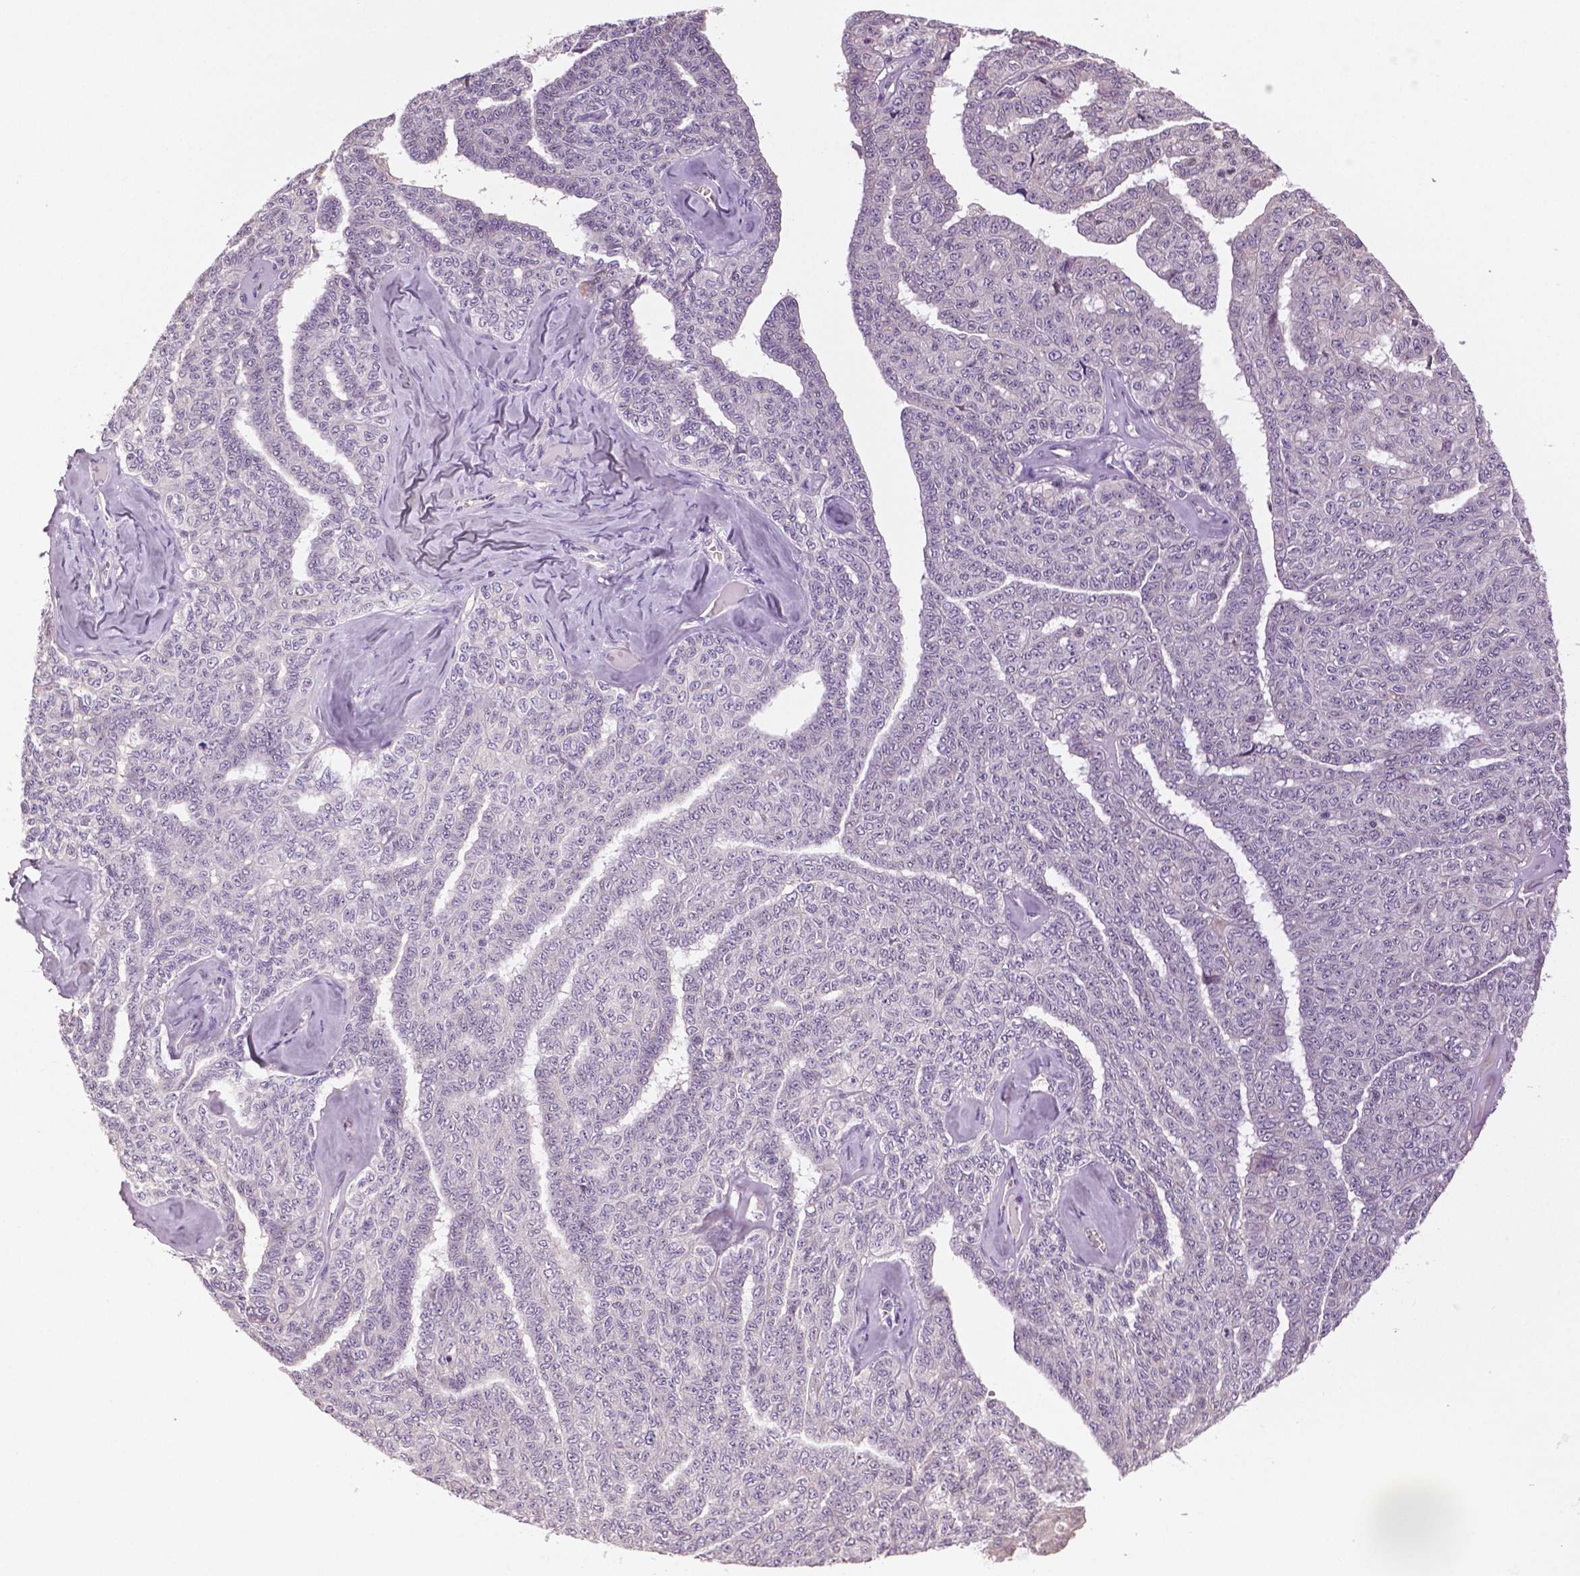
{"staining": {"intensity": "negative", "quantity": "none", "location": "none"}, "tissue": "ovarian cancer", "cell_type": "Tumor cells", "image_type": "cancer", "snomed": [{"axis": "morphology", "description": "Cystadenocarcinoma, serous, NOS"}, {"axis": "topography", "description": "Ovary"}], "caption": "DAB immunohistochemical staining of ovarian cancer shows no significant positivity in tumor cells.", "gene": "DNAH12", "patient": {"sex": "female", "age": 71}}